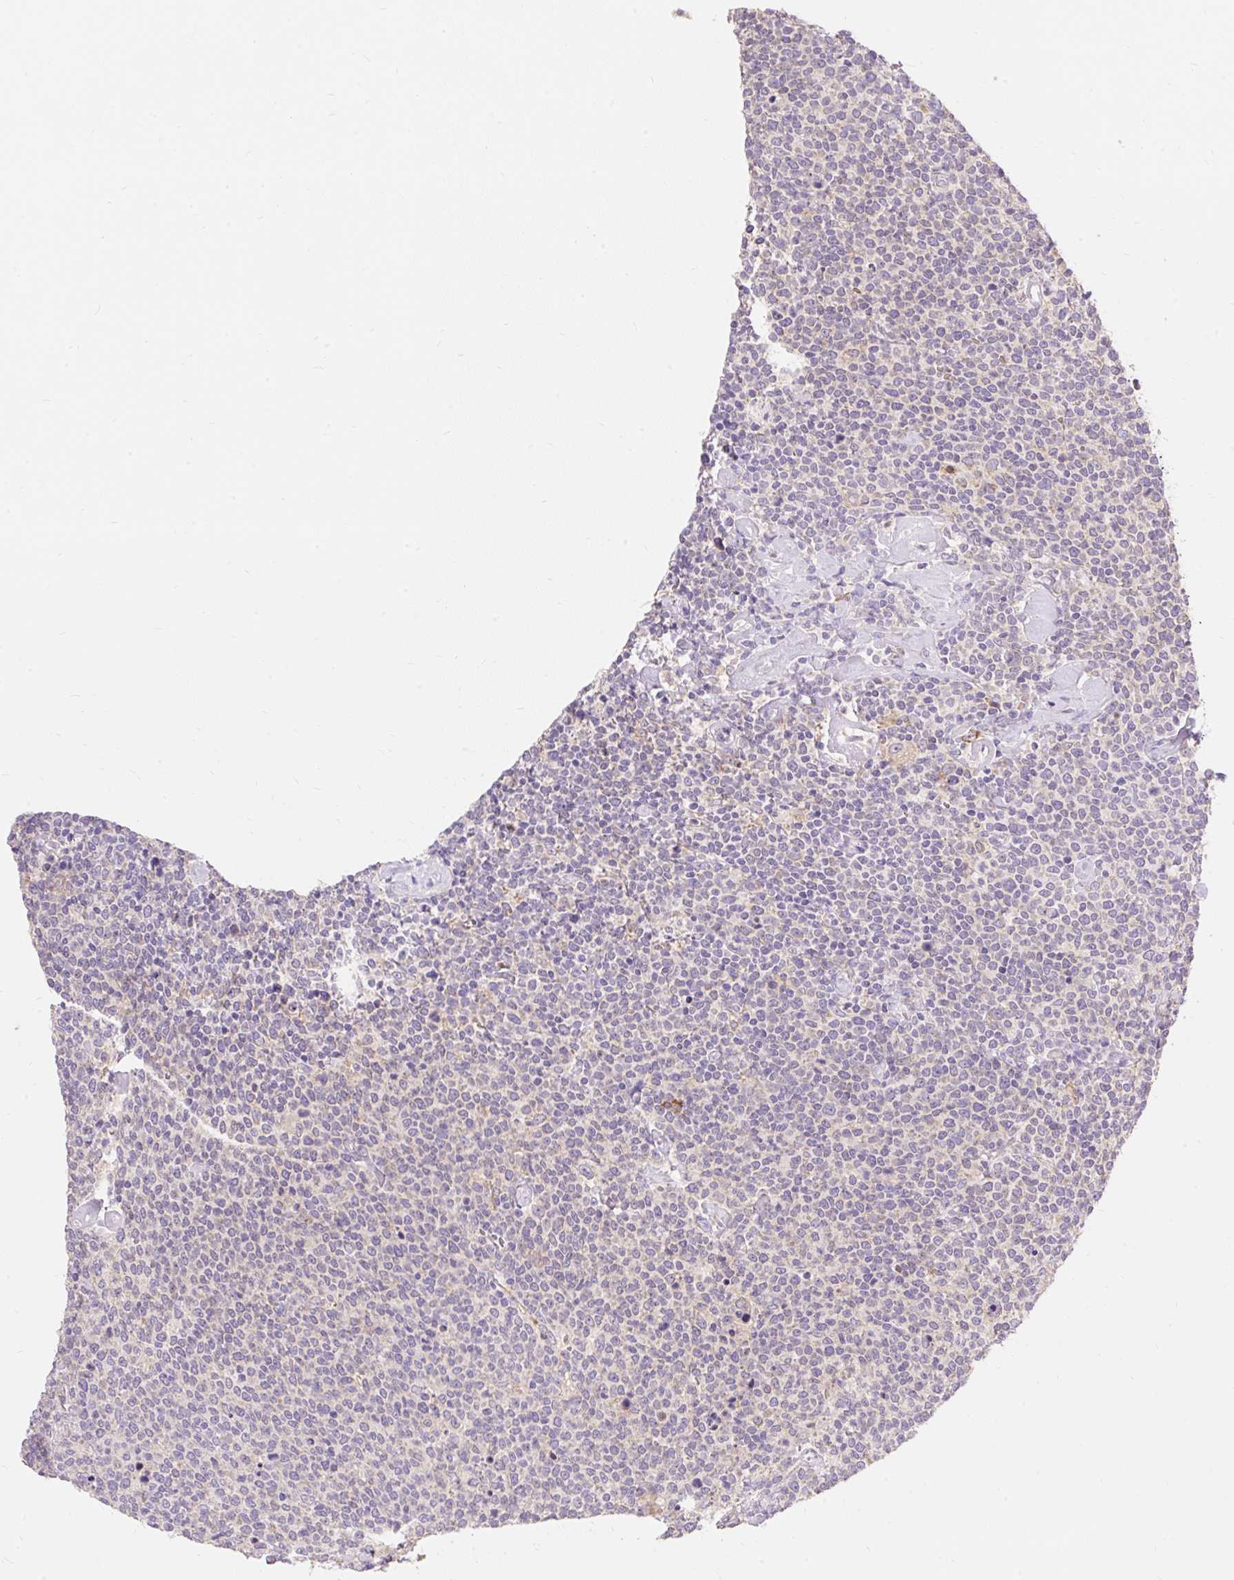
{"staining": {"intensity": "negative", "quantity": "none", "location": "none"}, "tissue": "lymphoma", "cell_type": "Tumor cells", "image_type": "cancer", "snomed": [{"axis": "morphology", "description": "Malignant lymphoma, non-Hodgkin's type, High grade"}, {"axis": "topography", "description": "Lymph node"}], "caption": "Tumor cells show no significant positivity in high-grade malignant lymphoma, non-Hodgkin's type. Nuclei are stained in blue.", "gene": "SEC63", "patient": {"sex": "male", "age": 61}}